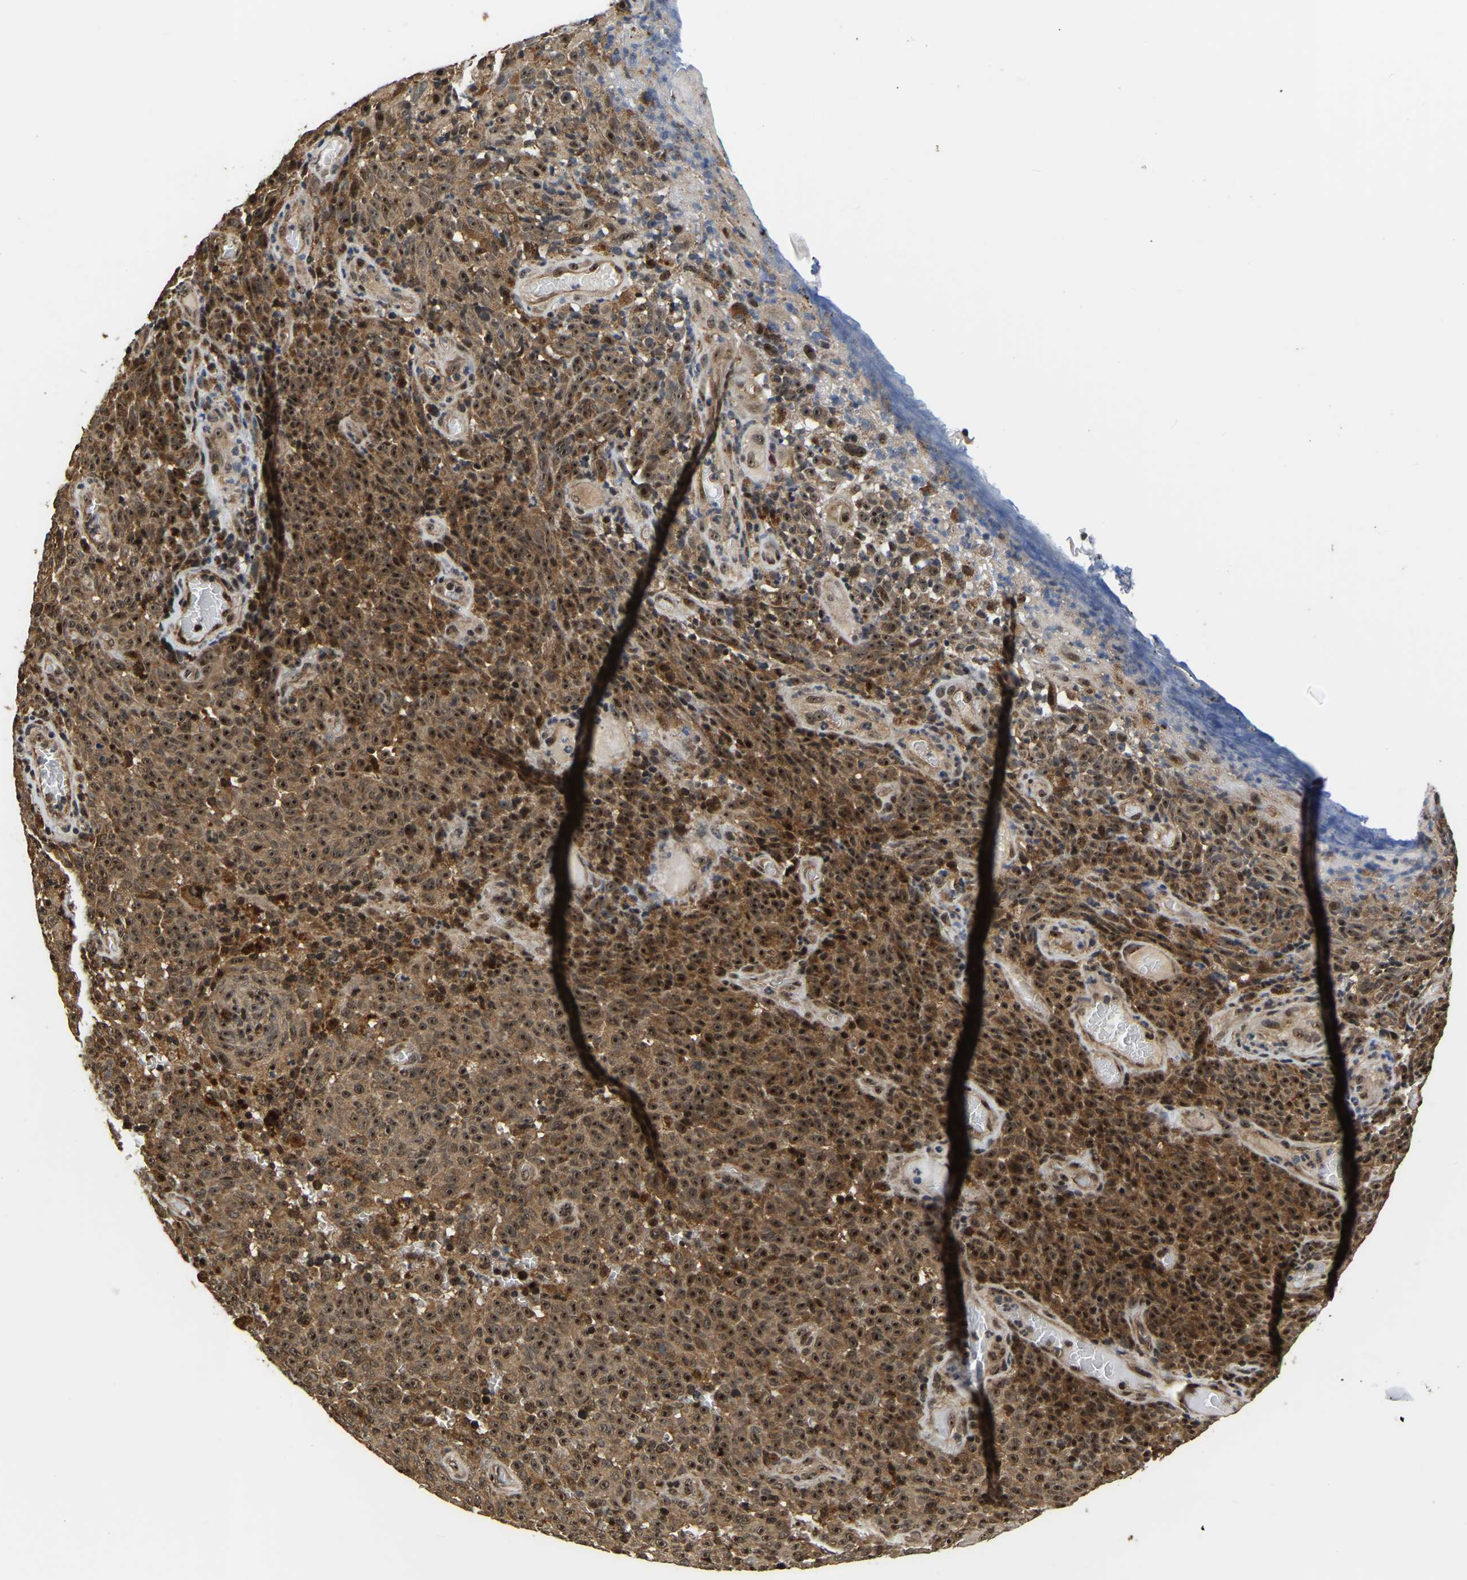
{"staining": {"intensity": "strong", "quantity": ">75%", "location": "cytoplasmic/membranous,nuclear"}, "tissue": "melanoma", "cell_type": "Tumor cells", "image_type": "cancer", "snomed": [{"axis": "morphology", "description": "Malignant melanoma, NOS"}, {"axis": "topography", "description": "Skin"}], "caption": "A brown stain labels strong cytoplasmic/membranous and nuclear expression of a protein in human malignant melanoma tumor cells.", "gene": "CIAO1", "patient": {"sex": "female", "age": 82}}